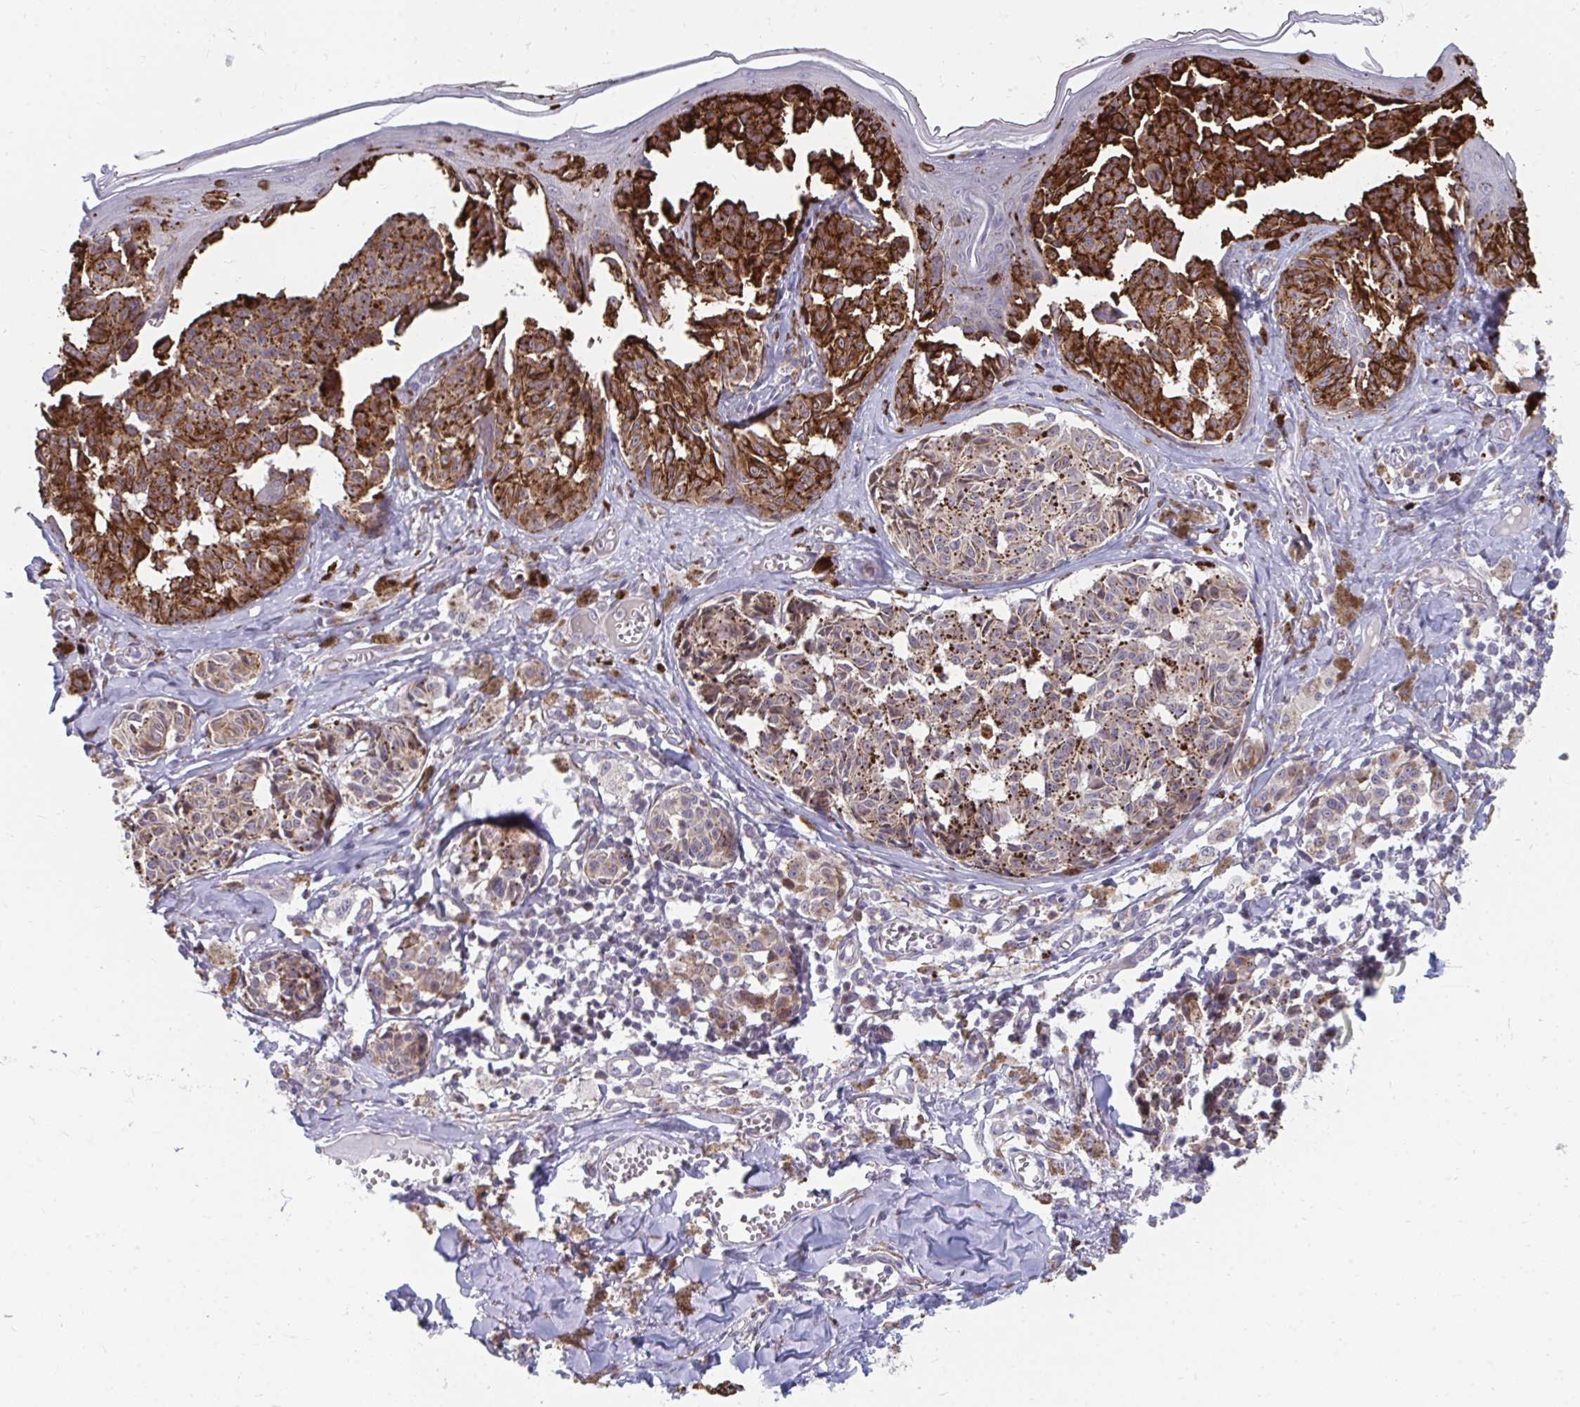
{"staining": {"intensity": "strong", "quantity": "25%-75%", "location": "cytoplasmic/membranous"}, "tissue": "melanoma", "cell_type": "Tumor cells", "image_type": "cancer", "snomed": [{"axis": "morphology", "description": "Malignant melanoma, NOS"}, {"axis": "topography", "description": "Skin"}], "caption": "Immunohistochemistry (DAB (3,3'-diaminobenzidine)) staining of human melanoma displays strong cytoplasmic/membranous protein expression in approximately 25%-75% of tumor cells.", "gene": "PABIR3", "patient": {"sex": "female", "age": 43}}